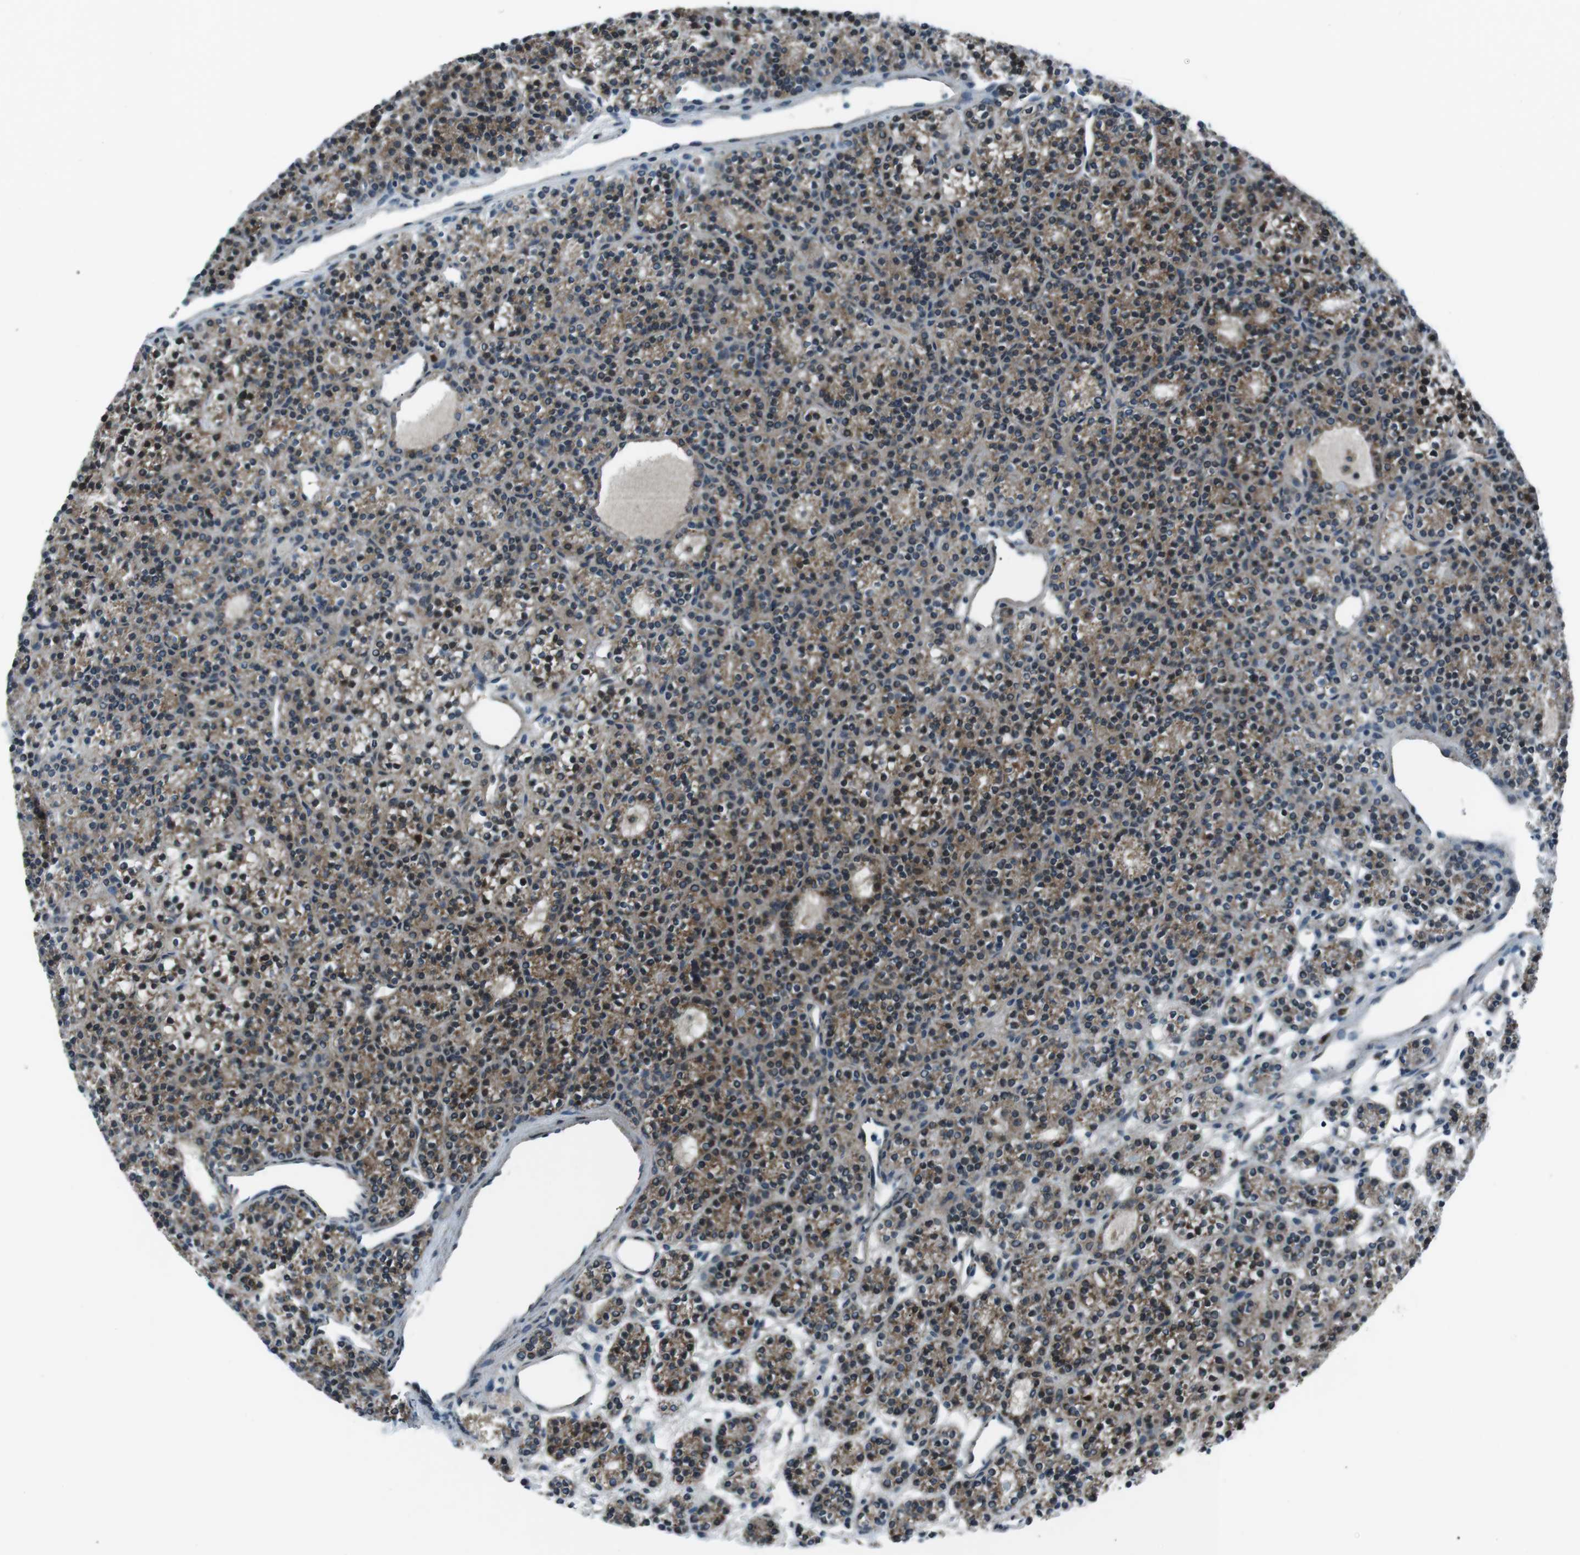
{"staining": {"intensity": "moderate", "quantity": ">75%", "location": "cytoplasmic/membranous"}, "tissue": "parathyroid gland", "cell_type": "Glandular cells", "image_type": "normal", "snomed": [{"axis": "morphology", "description": "Normal tissue, NOS"}, {"axis": "morphology", "description": "Adenoma, NOS"}, {"axis": "topography", "description": "Parathyroid gland"}], "caption": "High-magnification brightfield microscopy of benign parathyroid gland stained with DAB (3,3'-diaminobenzidine) (brown) and counterstained with hematoxylin (blue). glandular cells exhibit moderate cytoplasmic/membranous staining is seen in approximately>75% of cells.", "gene": "BLNK", "patient": {"sex": "female", "age": 64}}